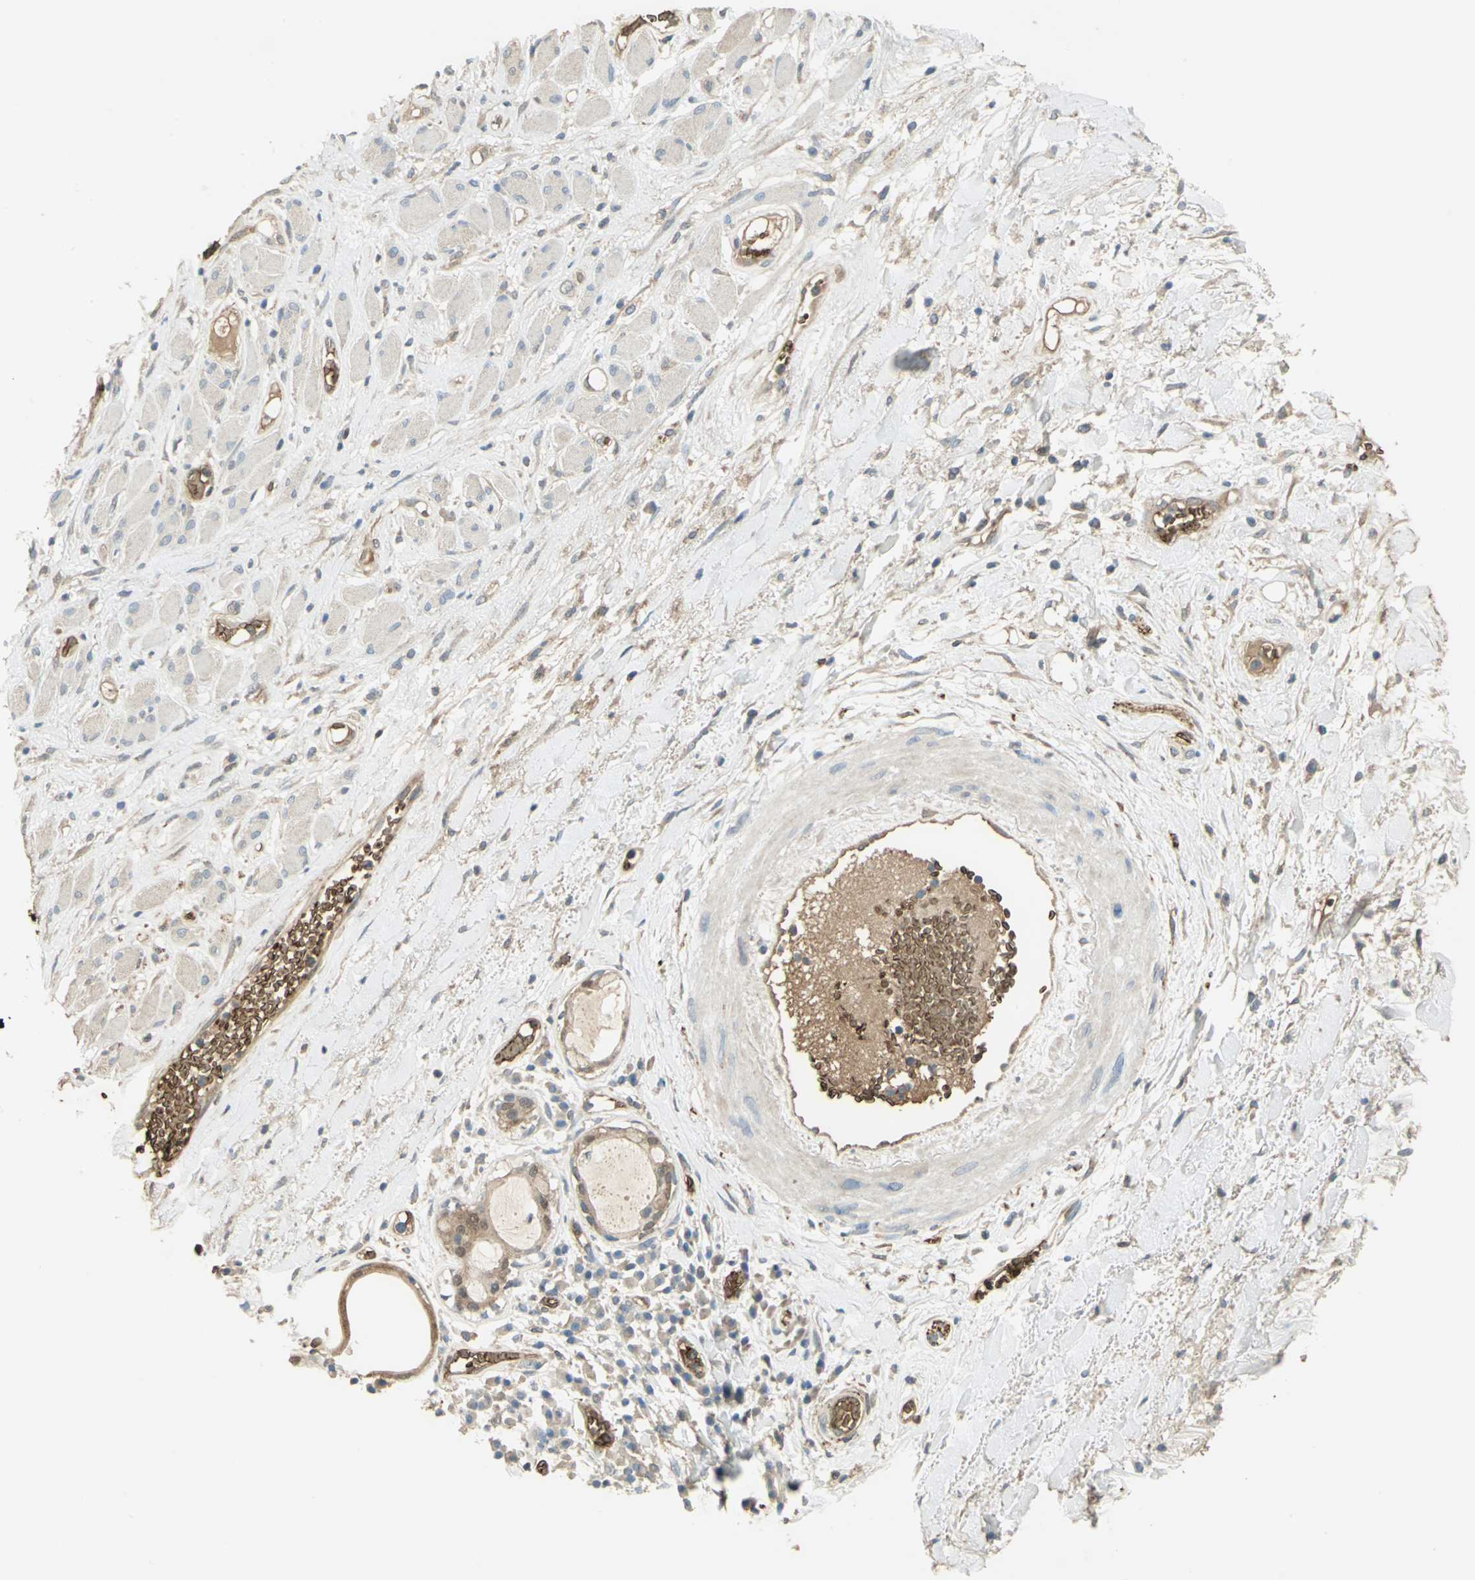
{"staining": {"intensity": "weak", "quantity": ">75%", "location": "cytoplasmic/membranous,nuclear"}, "tissue": "head and neck cancer", "cell_type": "Tumor cells", "image_type": "cancer", "snomed": [{"axis": "morphology", "description": "Squamous cell carcinoma, NOS"}, {"axis": "topography", "description": "Head-Neck"}], "caption": "Approximately >75% of tumor cells in human head and neck squamous cell carcinoma display weak cytoplasmic/membranous and nuclear protein staining as visualized by brown immunohistochemical staining.", "gene": "DDAH1", "patient": {"sex": "male", "age": 62}}